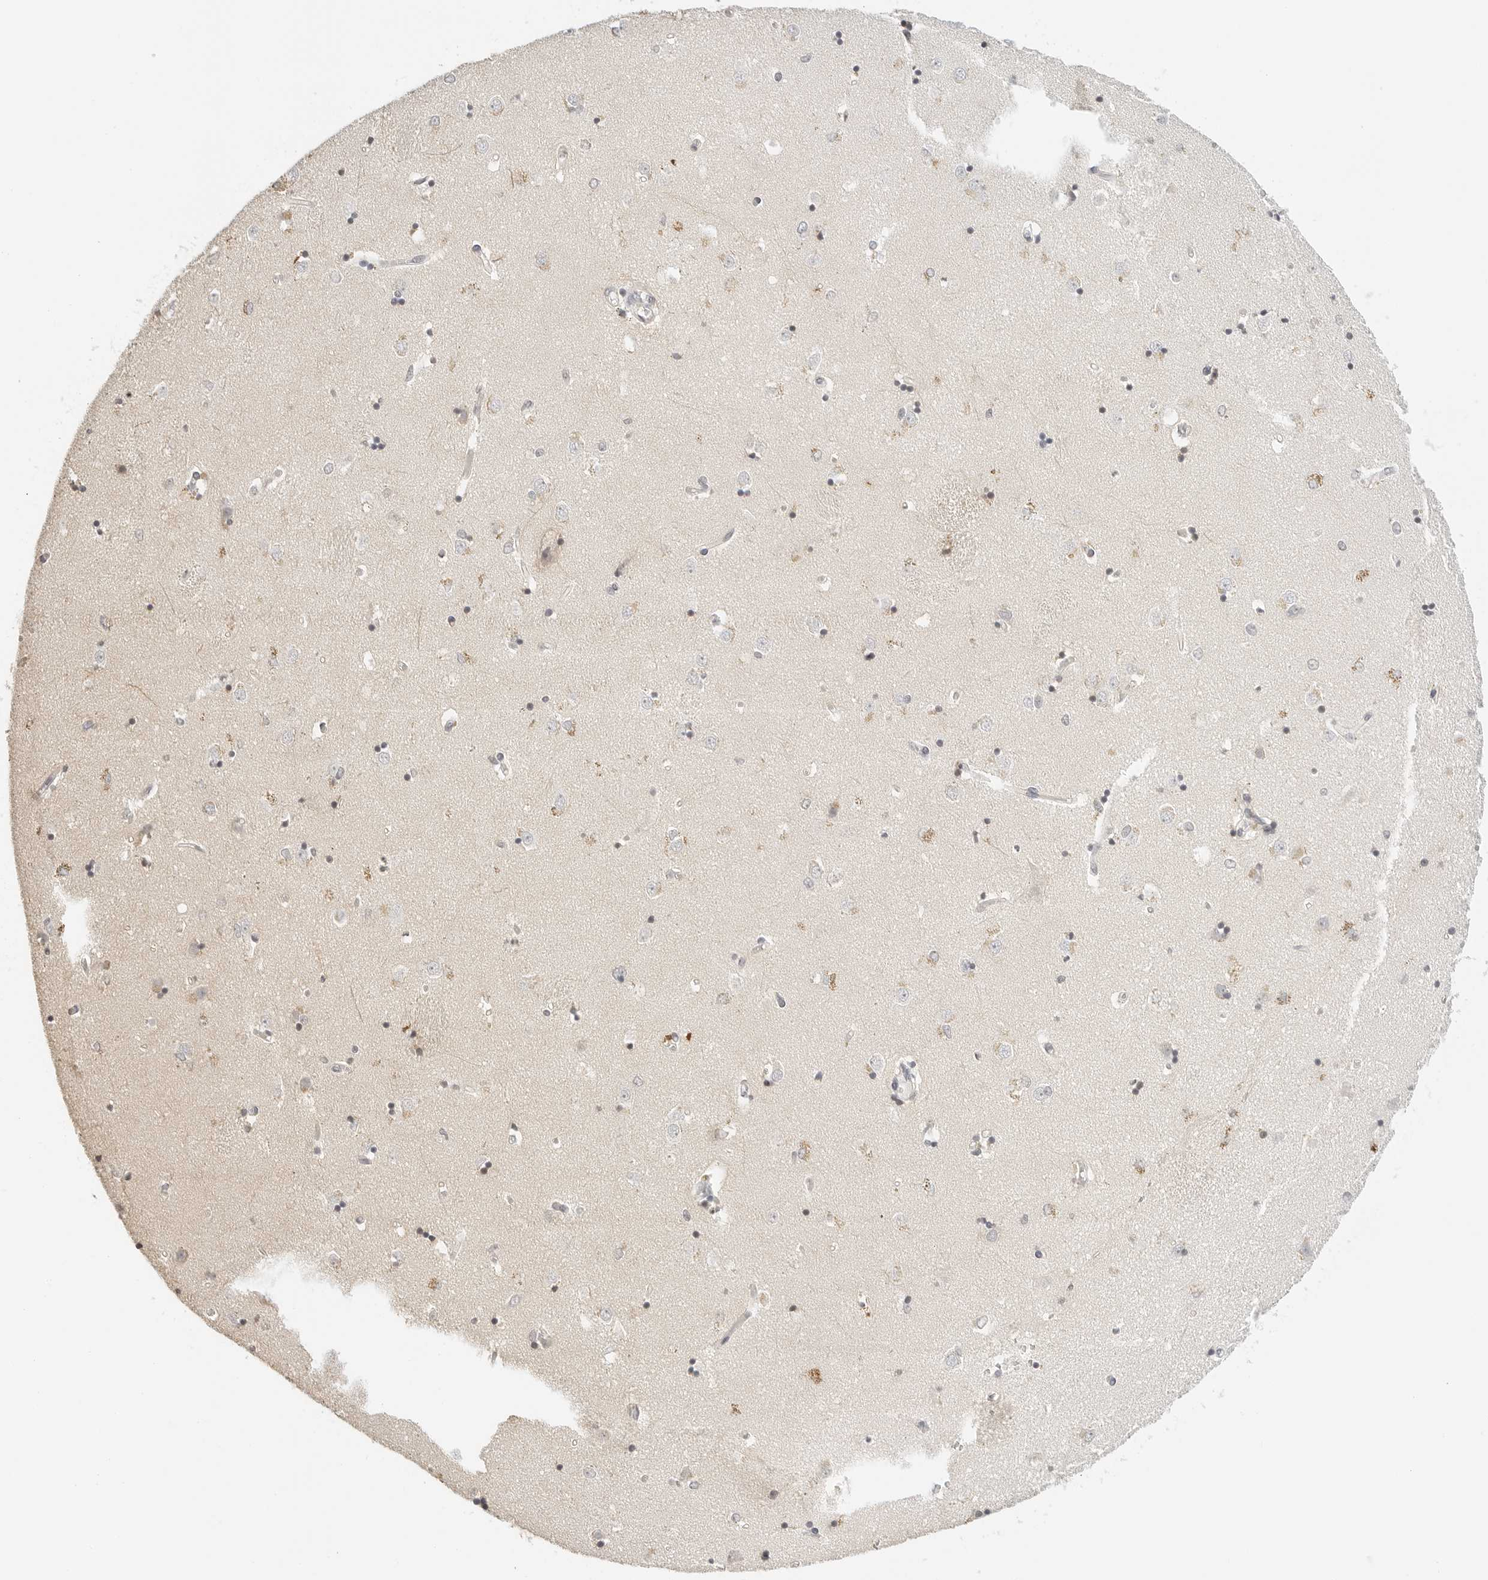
{"staining": {"intensity": "weak", "quantity": "<25%", "location": "cytoplasmic/membranous"}, "tissue": "caudate", "cell_type": "Glial cells", "image_type": "normal", "snomed": [{"axis": "morphology", "description": "Normal tissue, NOS"}, {"axis": "topography", "description": "Lateral ventricle wall"}], "caption": "Immunohistochemistry (IHC) image of benign caudate: human caudate stained with DAB exhibits no significant protein positivity in glial cells. Nuclei are stained in blue.", "gene": "PCDH19", "patient": {"sex": "male", "age": 45}}